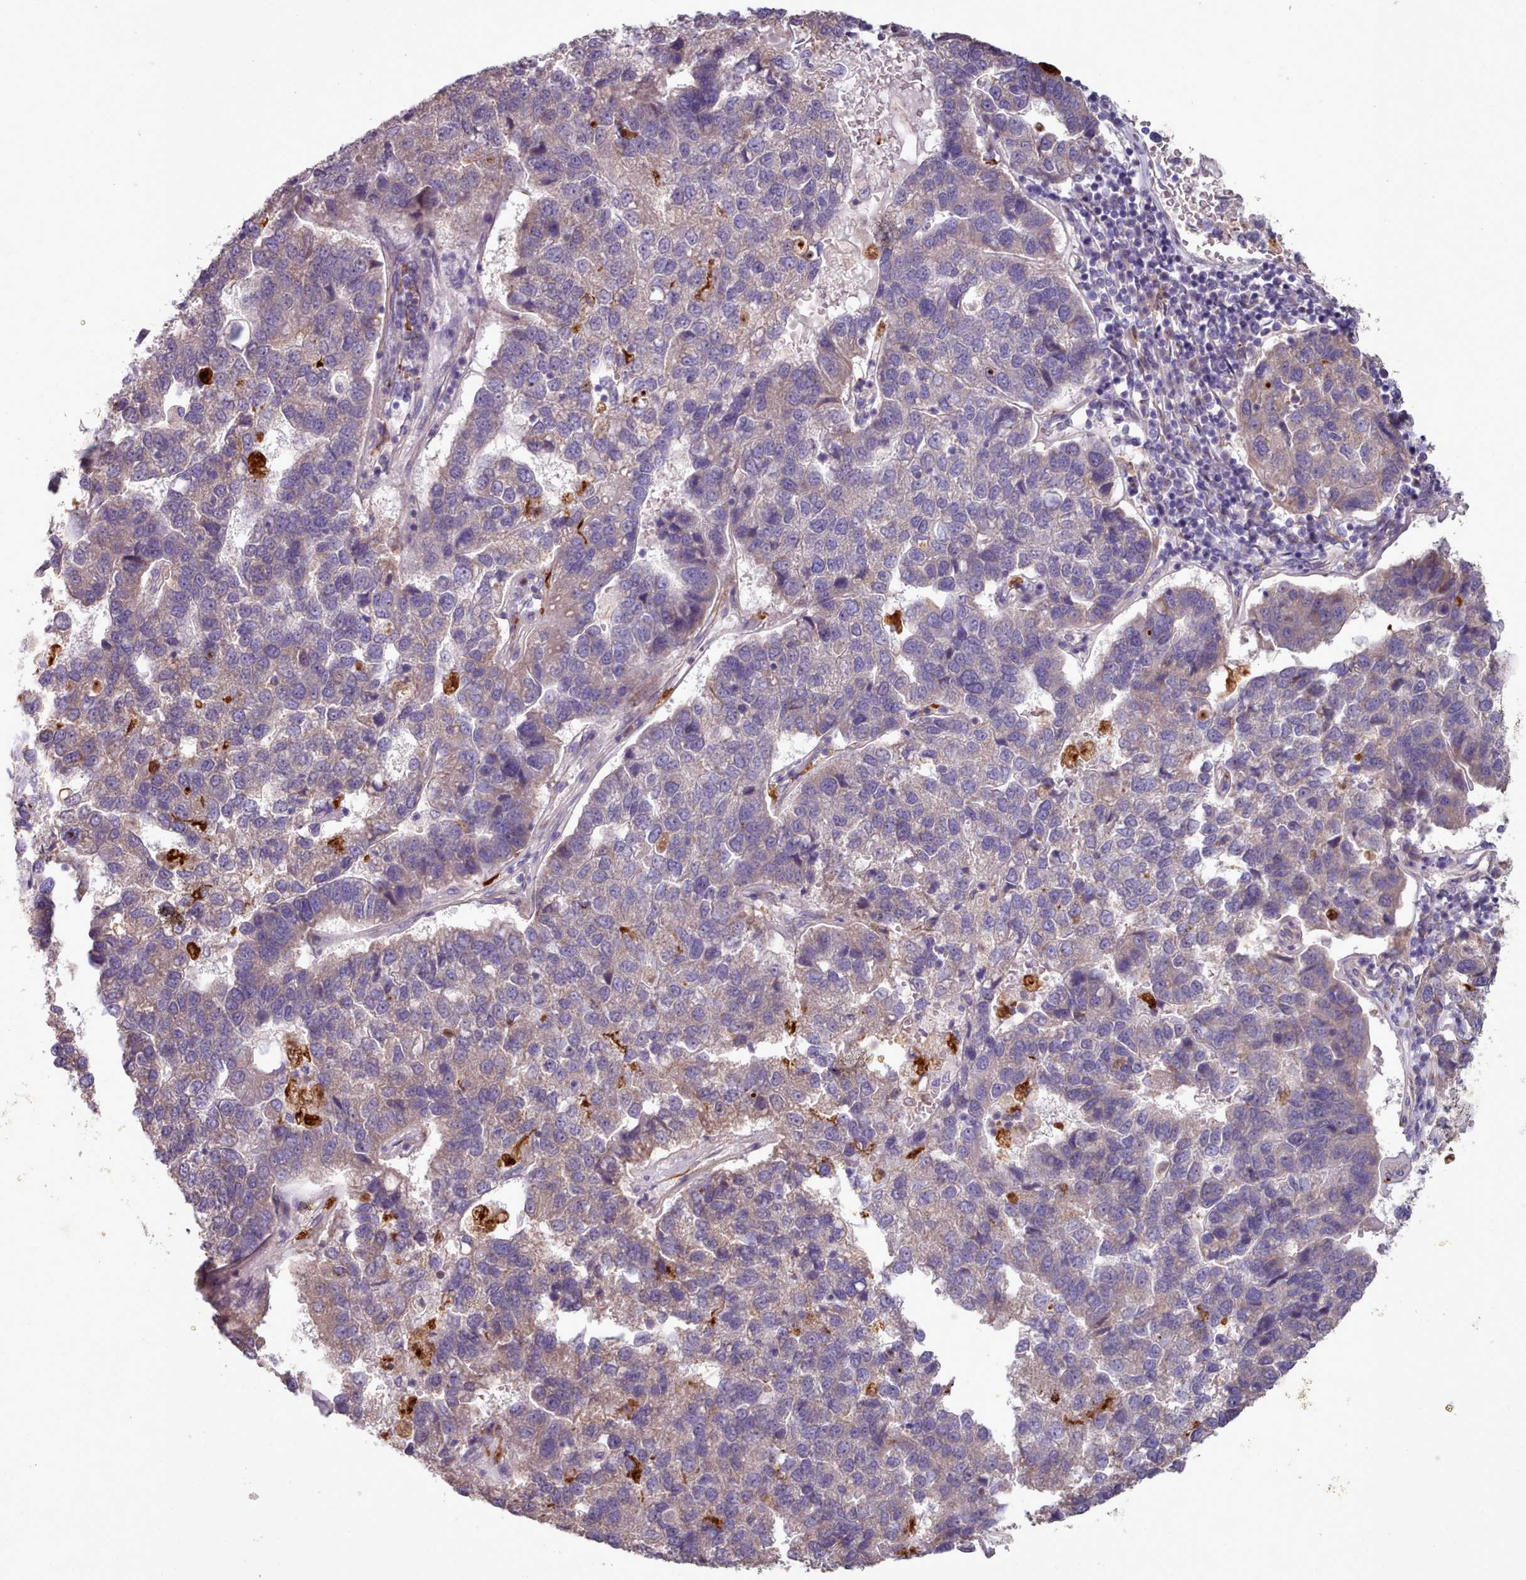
{"staining": {"intensity": "weak", "quantity": "25%-75%", "location": "cytoplasmic/membranous"}, "tissue": "pancreatic cancer", "cell_type": "Tumor cells", "image_type": "cancer", "snomed": [{"axis": "morphology", "description": "Adenocarcinoma, NOS"}, {"axis": "topography", "description": "Pancreas"}], "caption": "Immunohistochemical staining of pancreatic adenocarcinoma exhibits low levels of weak cytoplasmic/membranous protein positivity in about 25%-75% of tumor cells.", "gene": "DPF1", "patient": {"sex": "female", "age": 61}}